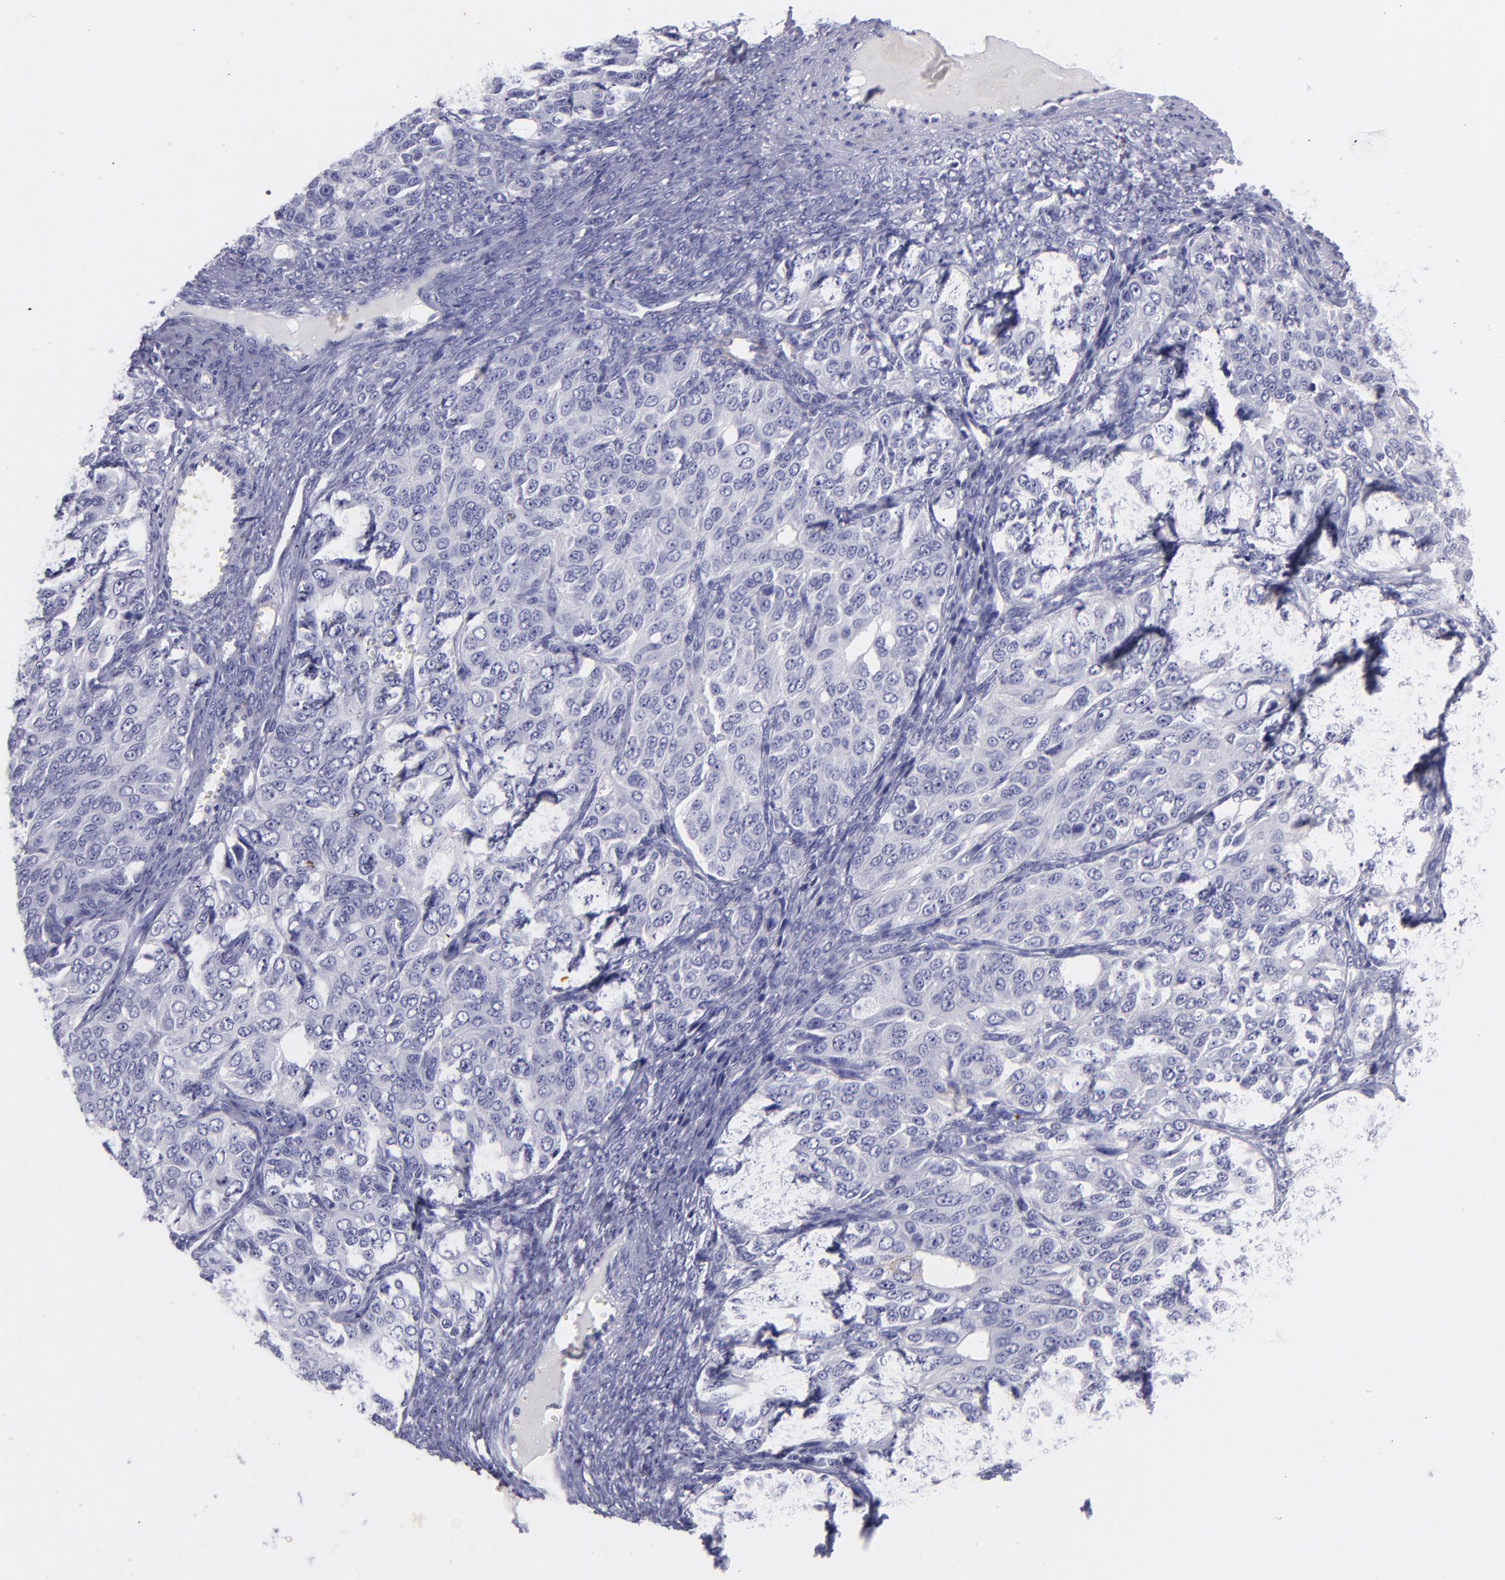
{"staining": {"intensity": "negative", "quantity": "none", "location": "none"}, "tissue": "ovarian cancer", "cell_type": "Tumor cells", "image_type": "cancer", "snomed": [{"axis": "morphology", "description": "Carcinoma, endometroid"}, {"axis": "topography", "description": "Ovary"}], "caption": "Endometroid carcinoma (ovarian) was stained to show a protein in brown. There is no significant positivity in tumor cells.", "gene": "CD82", "patient": {"sex": "female", "age": 51}}